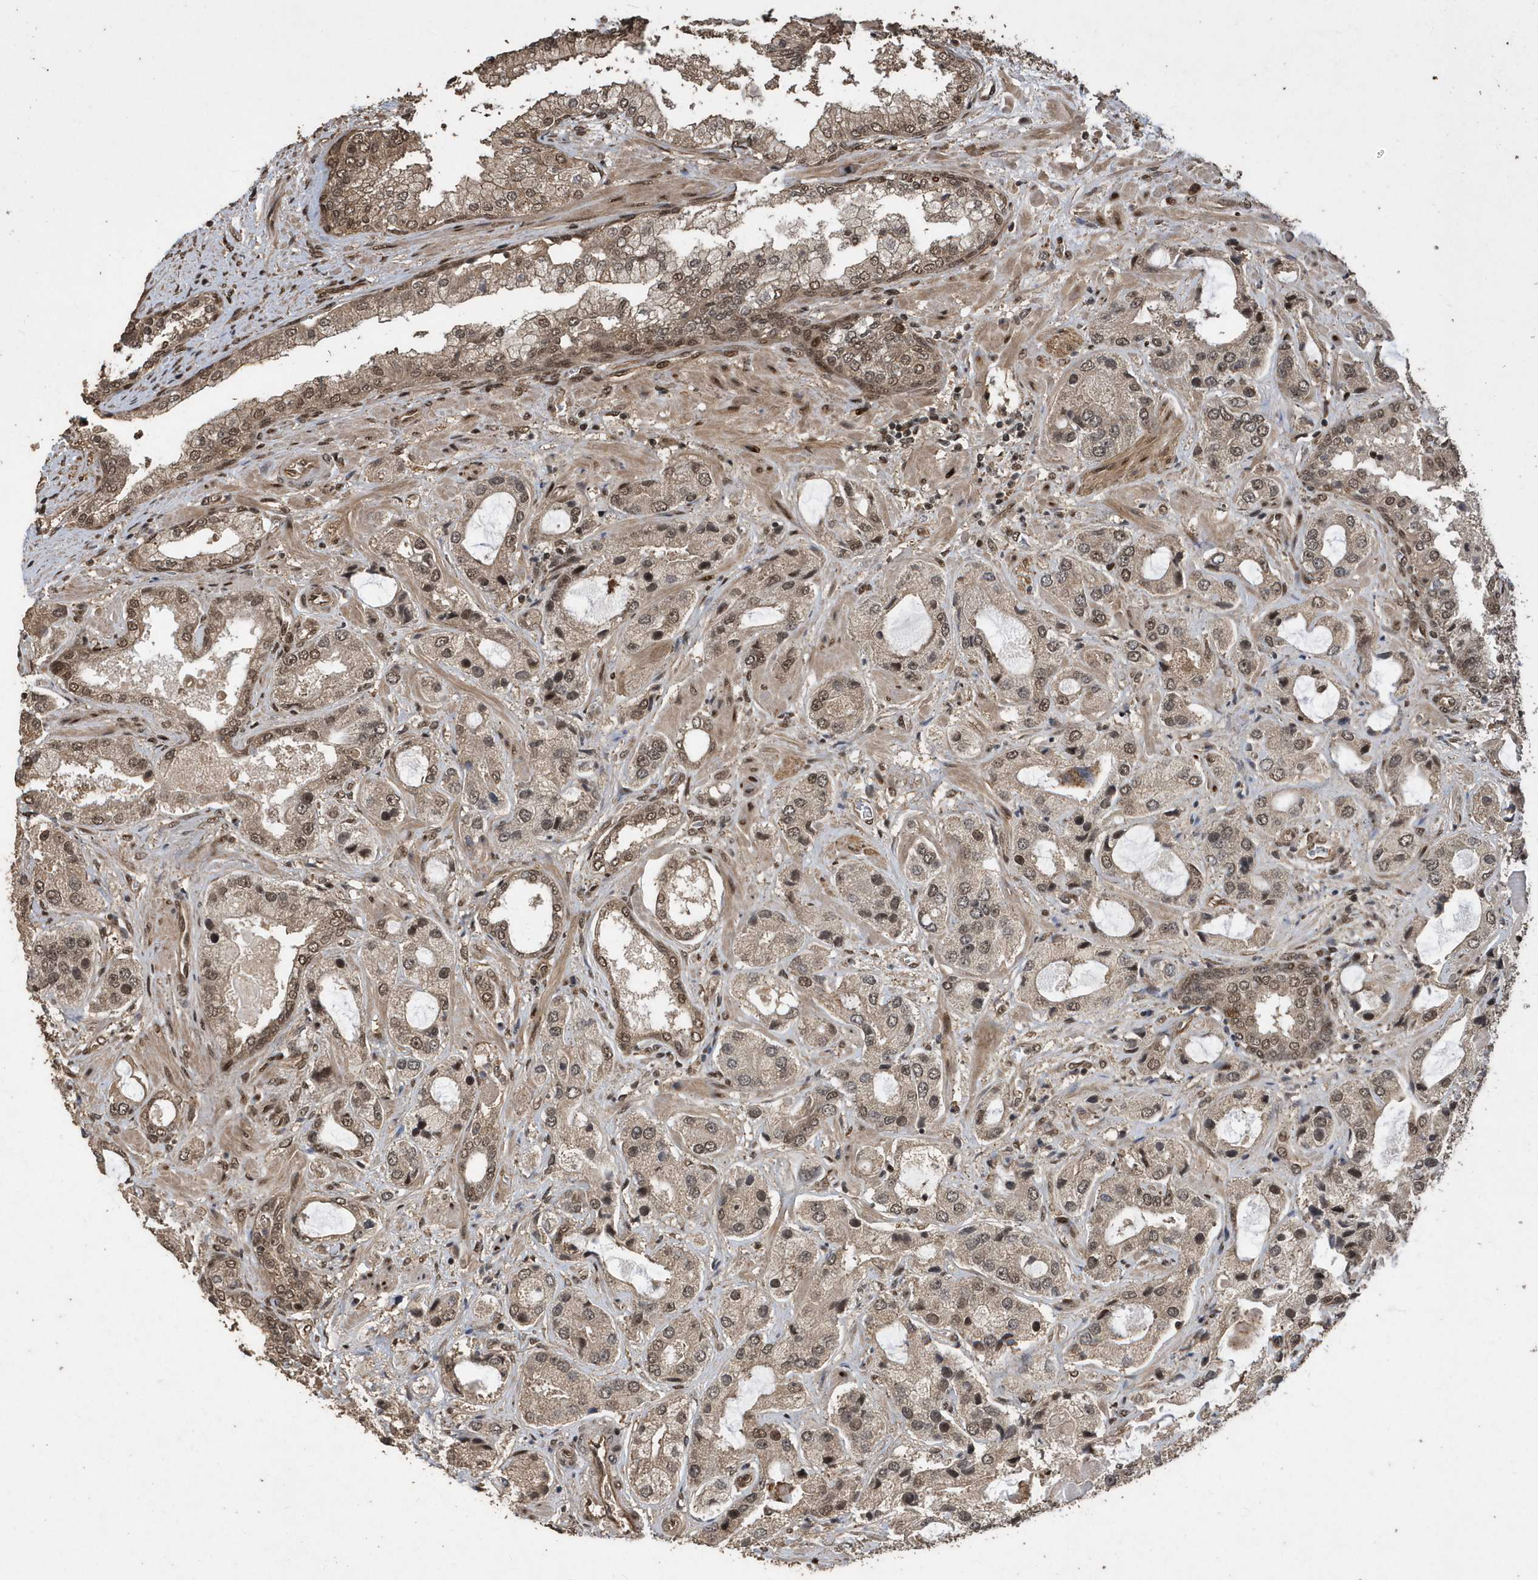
{"staining": {"intensity": "weak", "quantity": ">75%", "location": "cytoplasmic/membranous,nuclear"}, "tissue": "prostate cancer", "cell_type": "Tumor cells", "image_type": "cancer", "snomed": [{"axis": "morphology", "description": "Normal tissue, NOS"}, {"axis": "morphology", "description": "Adenocarcinoma, High grade"}, {"axis": "topography", "description": "Prostate"}, {"axis": "topography", "description": "Peripheral nerve tissue"}], "caption": "Tumor cells demonstrate low levels of weak cytoplasmic/membranous and nuclear positivity in approximately >75% of cells in human prostate cancer.", "gene": "INTS12", "patient": {"sex": "male", "age": 59}}